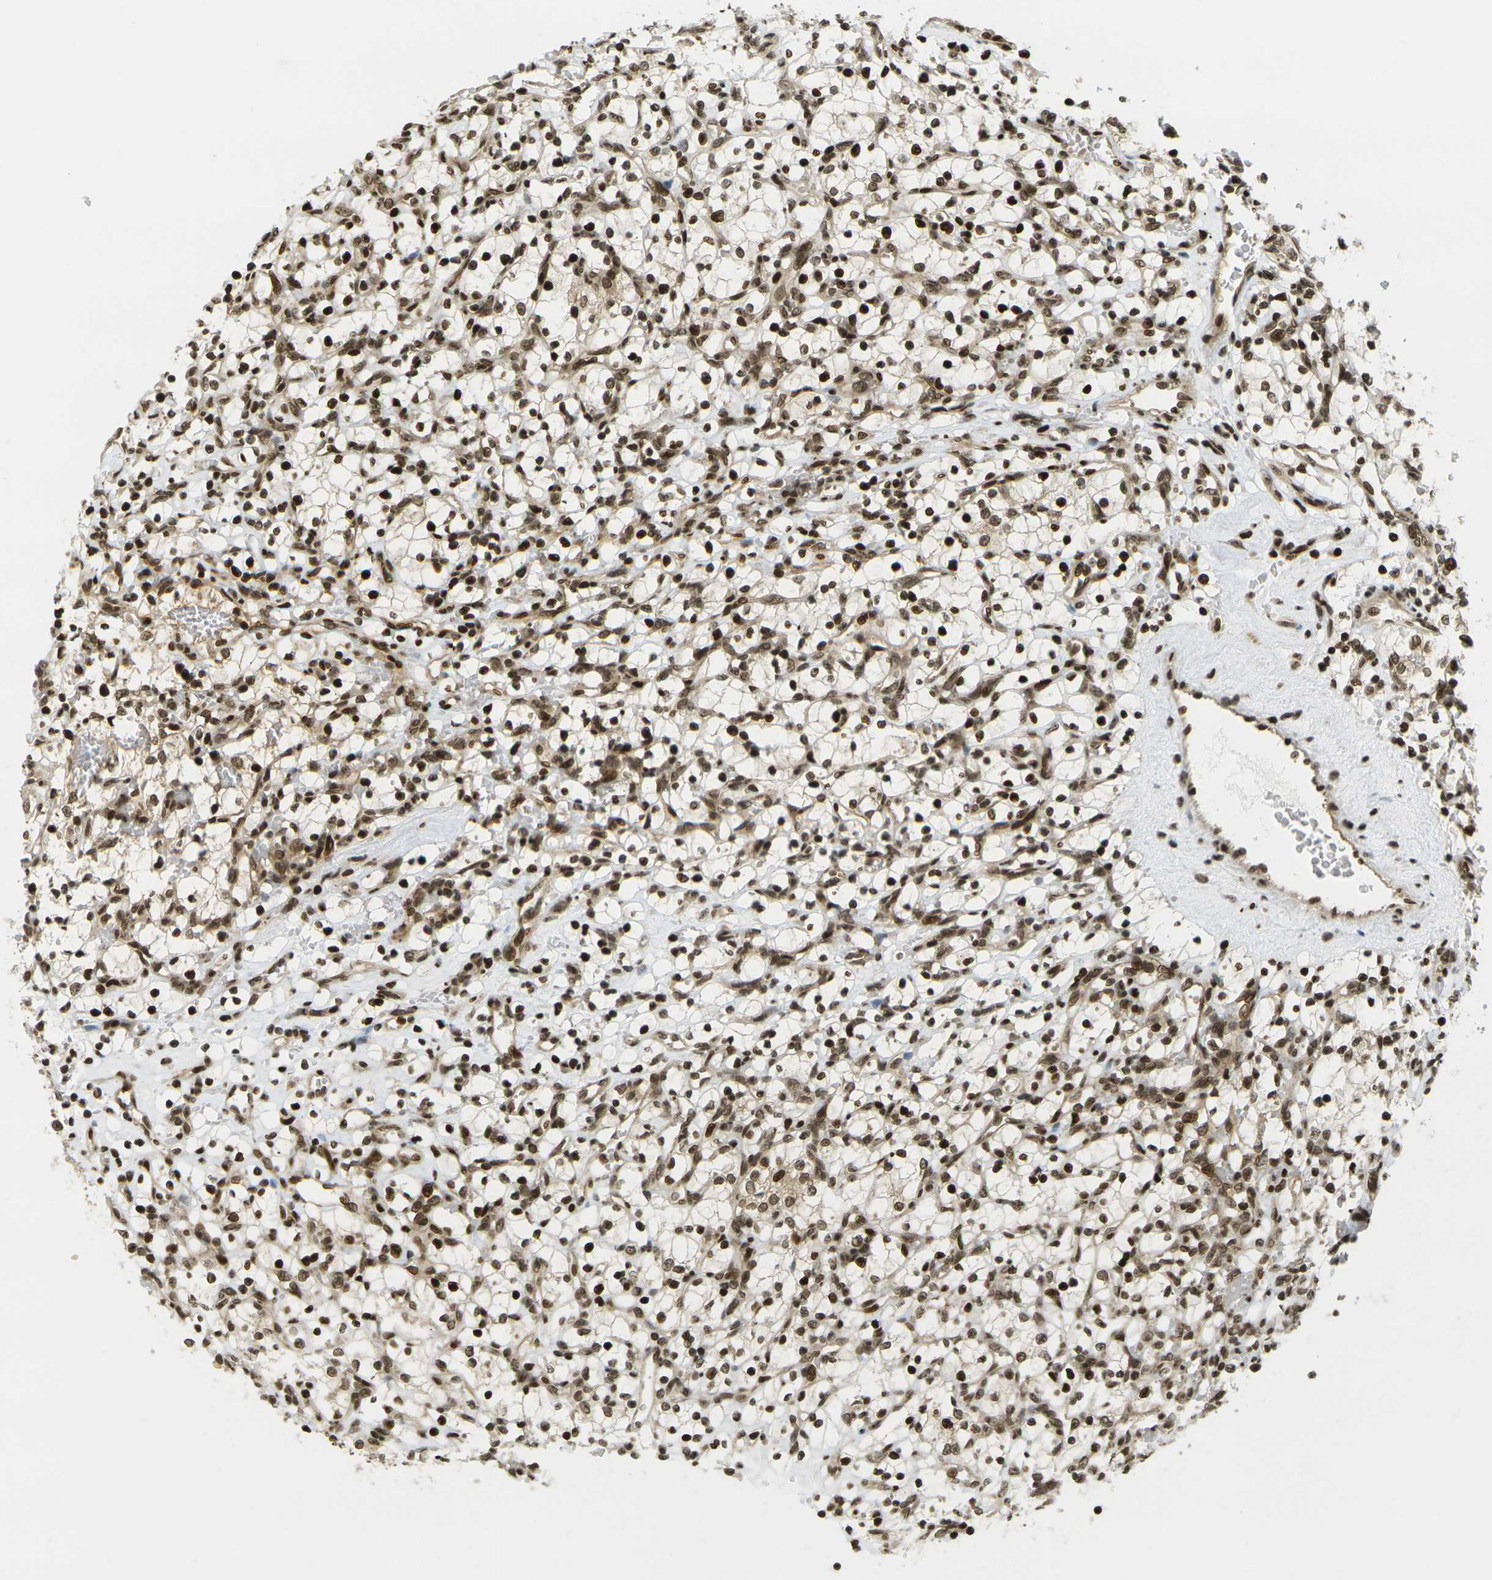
{"staining": {"intensity": "strong", "quantity": ">75%", "location": "nuclear"}, "tissue": "renal cancer", "cell_type": "Tumor cells", "image_type": "cancer", "snomed": [{"axis": "morphology", "description": "Adenocarcinoma, NOS"}, {"axis": "topography", "description": "Kidney"}], "caption": "Protein staining displays strong nuclear expression in about >75% of tumor cells in renal adenocarcinoma.", "gene": "RUVBL2", "patient": {"sex": "female", "age": 69}}